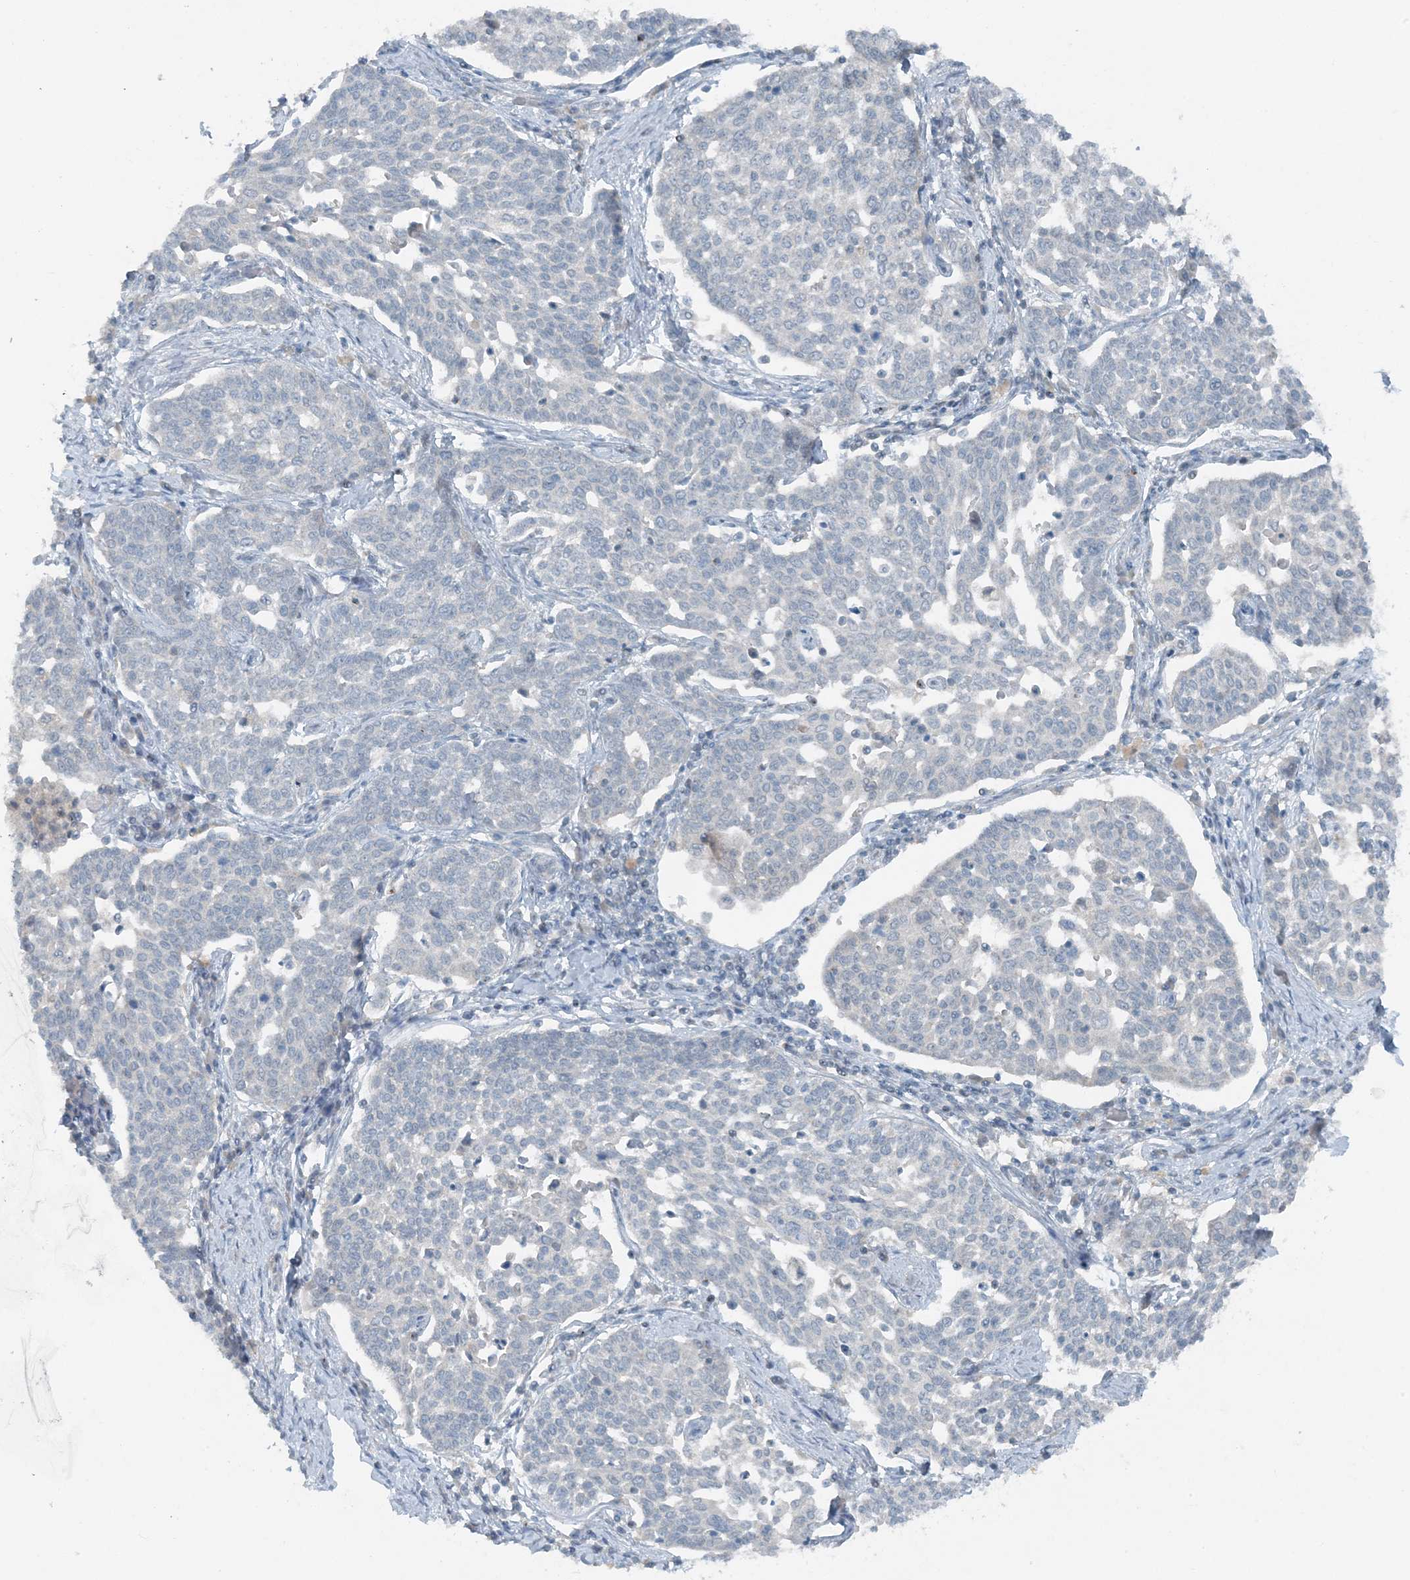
{"staining": {"intensity": "negative", "quantity": "none", "location": "none"}, "tissue": "cervical cancer", "cell_type": "Tumor cells", "image_type": "cancer", "snomed": [{"axis": "morphology", "description": "Squamous cell carcinoma, NOS"}, {"axis": "topography", "description": "Cervix"}], "caption": "DAB immunohistochemical staining of human squamous cell carcinoma (cervical) exhibits no significant expression in tumor cells.", "gene": "MITD1", "patient": {"sex": "female", "age": 34}}